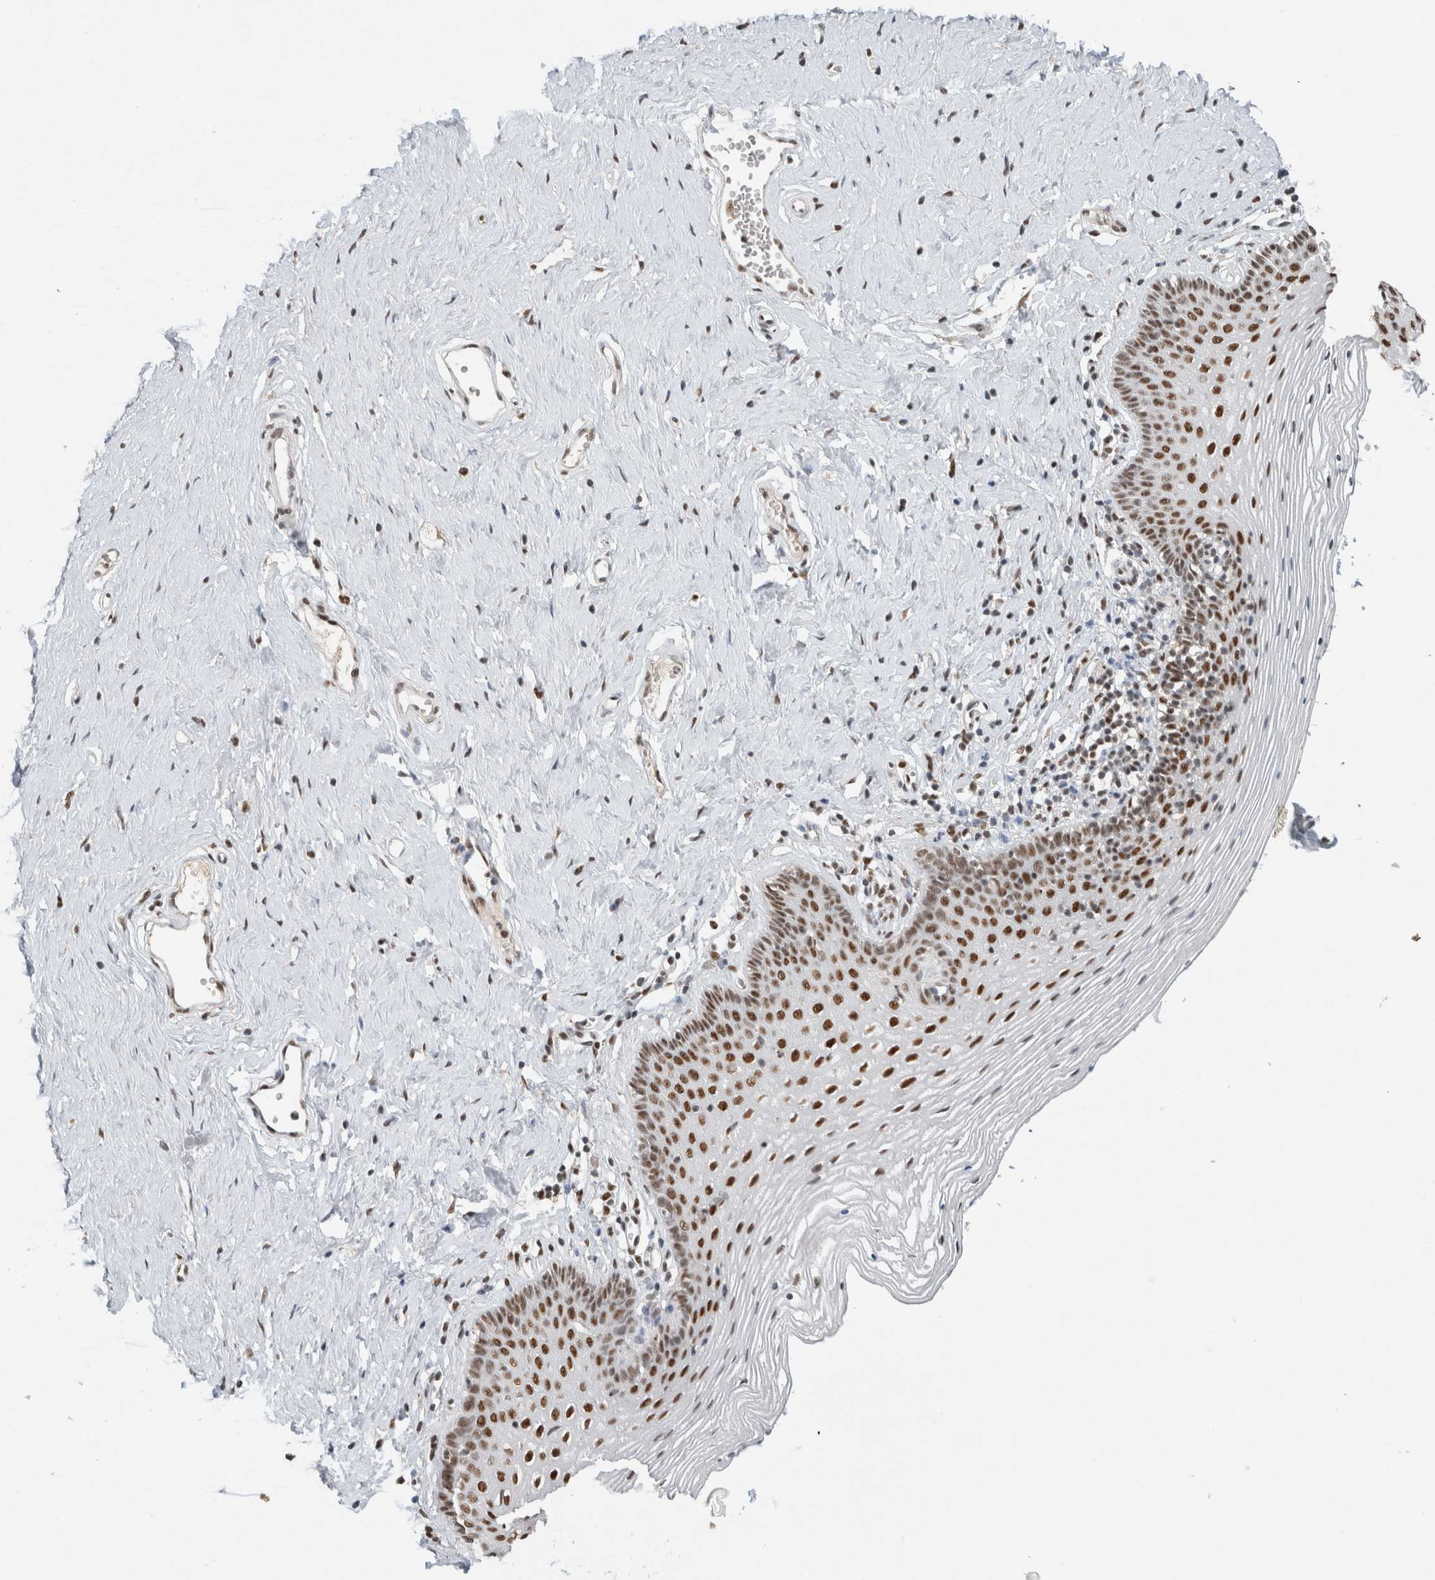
{"staining": {"intensity": "strong", "quantity": ">75%", "location": "nuclear"}, "tissue": "vagina", "cell_type": "Squamous epithelial cells", "image_type": "normal", "snomed": [{"axis": "morphology", "description": "Normal tissue, NOS"}, {"axis": "topography", "description": "Vagina"}], "caption": "Strong nuclear expression for a protein is seen in approximately >75% of squamous epithelial cells of normal vagina using immunohistochemistry (IHC).", "gene": "DDX42", "patient": {"sex": "female", "age": 32}}